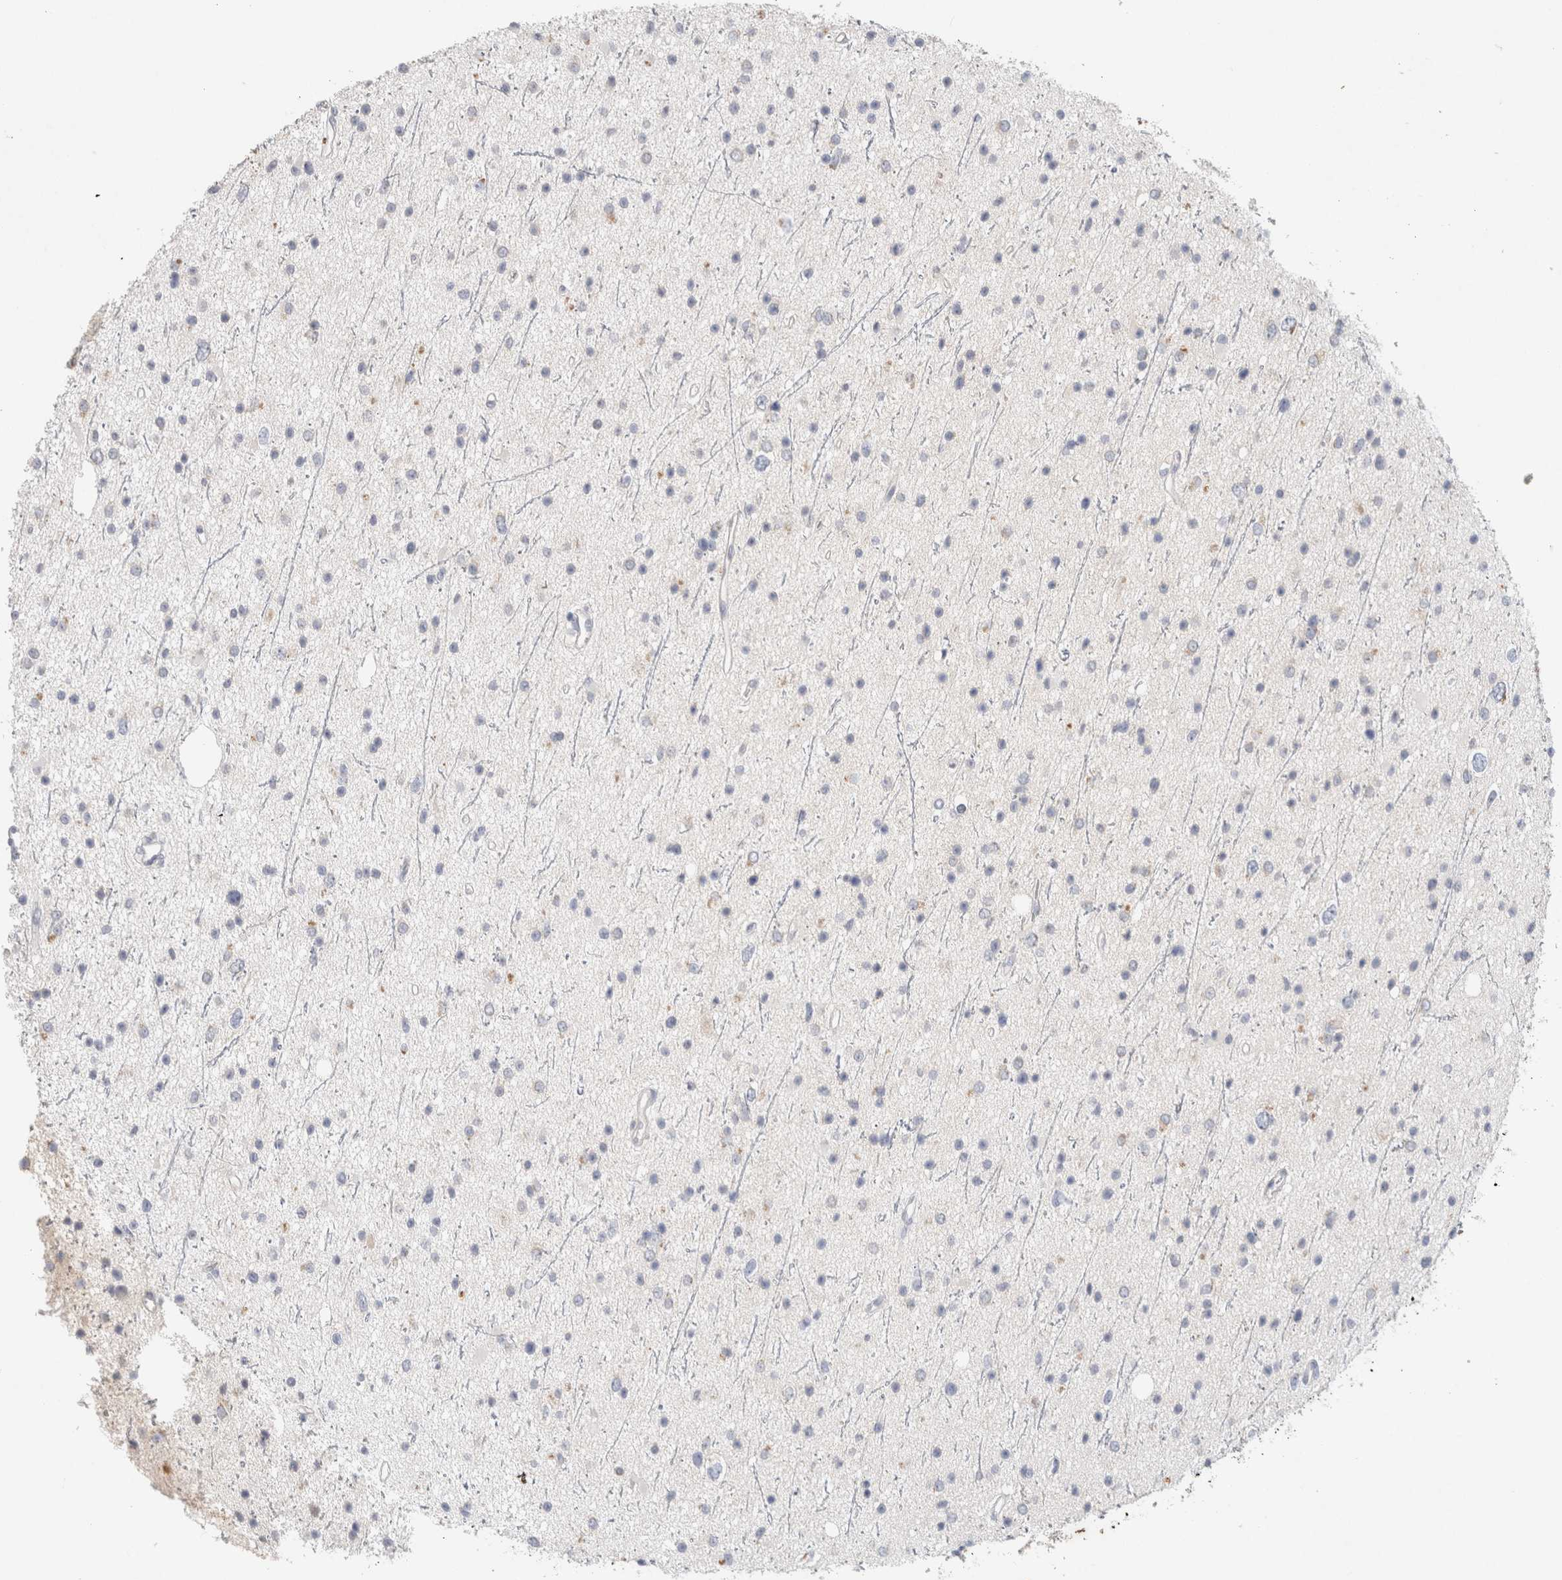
{"staining": {"intensity": "negative", "quantity": "none", "location": "none"}, "tissue": "glioma", "cell_type": "Tumor cells", "image_type": "cancer", "snomed": [{"axis": "morphology", "description": "Glioma, malignant, Low grade"}, {"axis": "topography", "description": "Cerebral cortex"}], "caption": "This photomicrograph is of glioma stained with immunohistochemistry to label a protein in brown with the nuclei are counter-stained blue. There is no positivity in tumor cells.", "gene": "MPP2", "patient": {"sex": "female", "age": 39}}